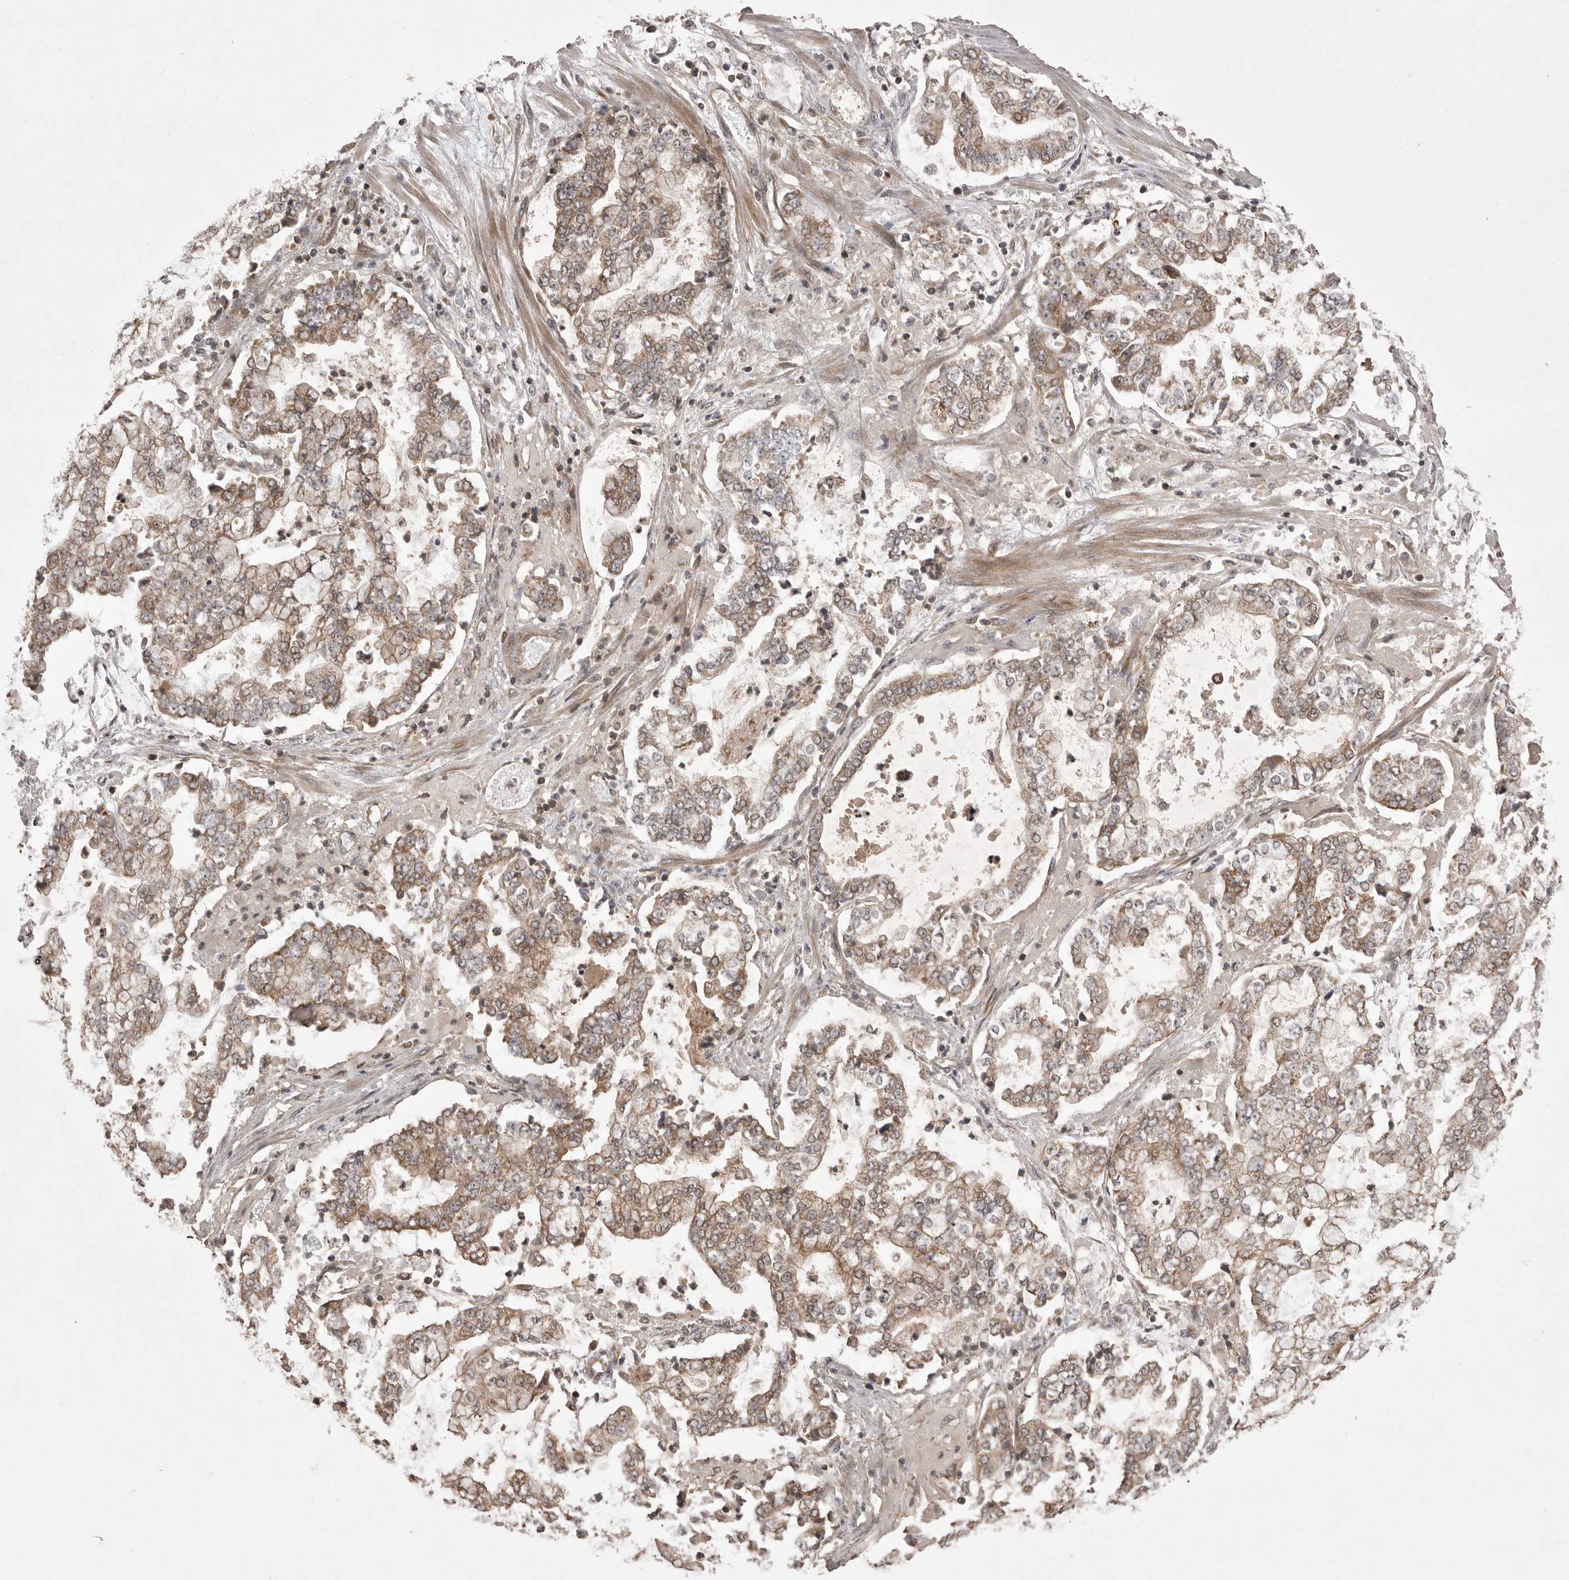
{"staining": {"intensity": "moderate", "quantity": ">75%", "location": "cytoplasmic/membranous"}, "tissue": "stomach cancer", "cell_type": "Tumor cells", "image_type": "cancer", "snomed": [{"axis": "morphology", "description": "Adenocarcinoma, NOS"}, {"axis": "topography", "description": "Stomach"}], "caption": "Protein analysis of stomach adenocarcinoma tissue exhibits moderate cytoplasmic/membranous staining in about >75% of tumor cells. (DAB IHC with brightfield microscopy, high magnification).", "gene": "STK24", "patient": {"sex": "male", "age": 76}}